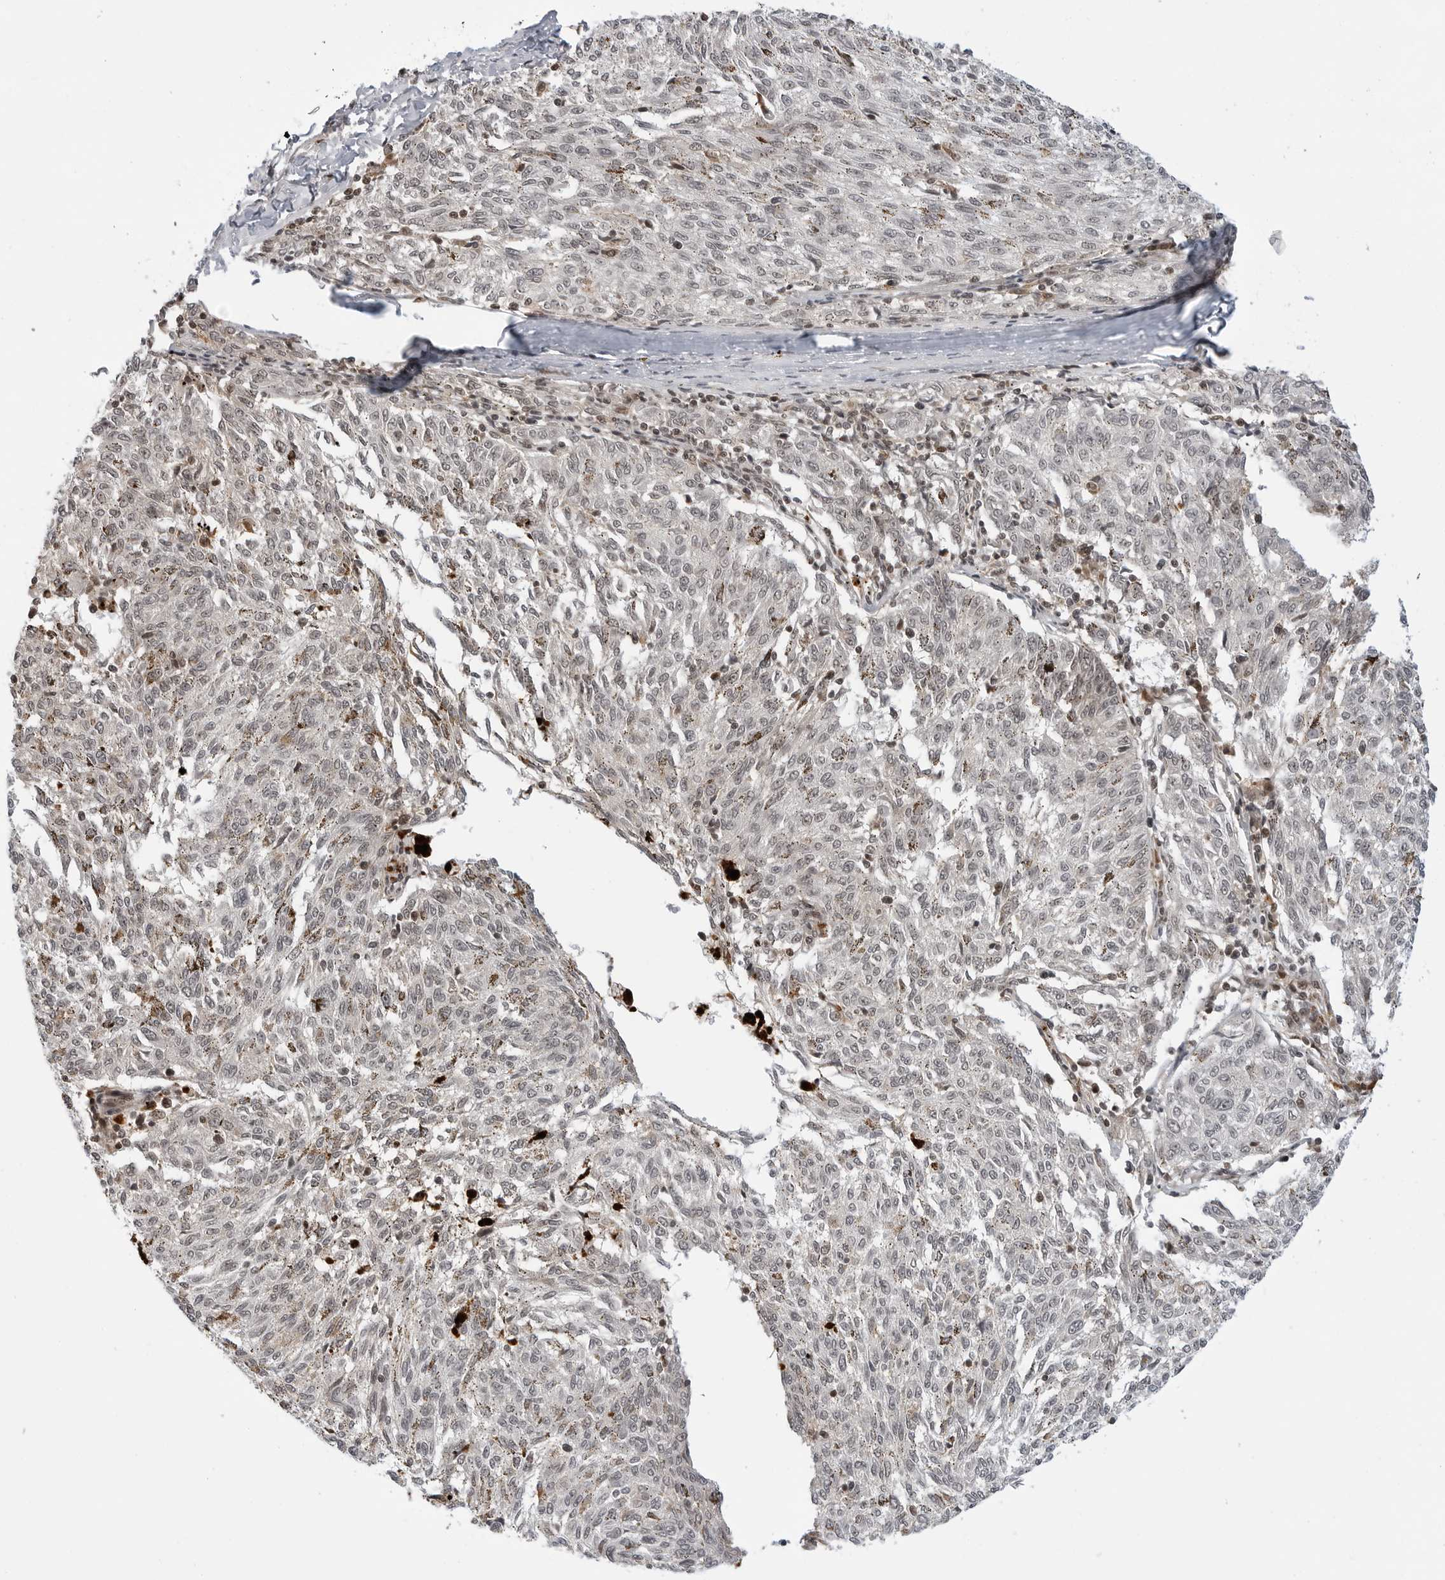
{"staining": {"intensity": "weak", "quantity": ">75%", "location": "nuclear"}, "tissue": "melanoma", "cell_type": "Tumor cells", "image_type": "cancer", "snomed": [{"axis": "morphology", "description": "Malignant melanoma, NOS"}, {"axis": "topography", "description": "Skin"}], "caption": "IHC image of malignant melanoma stained for a protein (brown), which demonstrates low levels of weak nuclear staining in approximately >75% of tumor cells.", "gene": "C8orf33", "patient": {"sex": "female", "age": 72}}